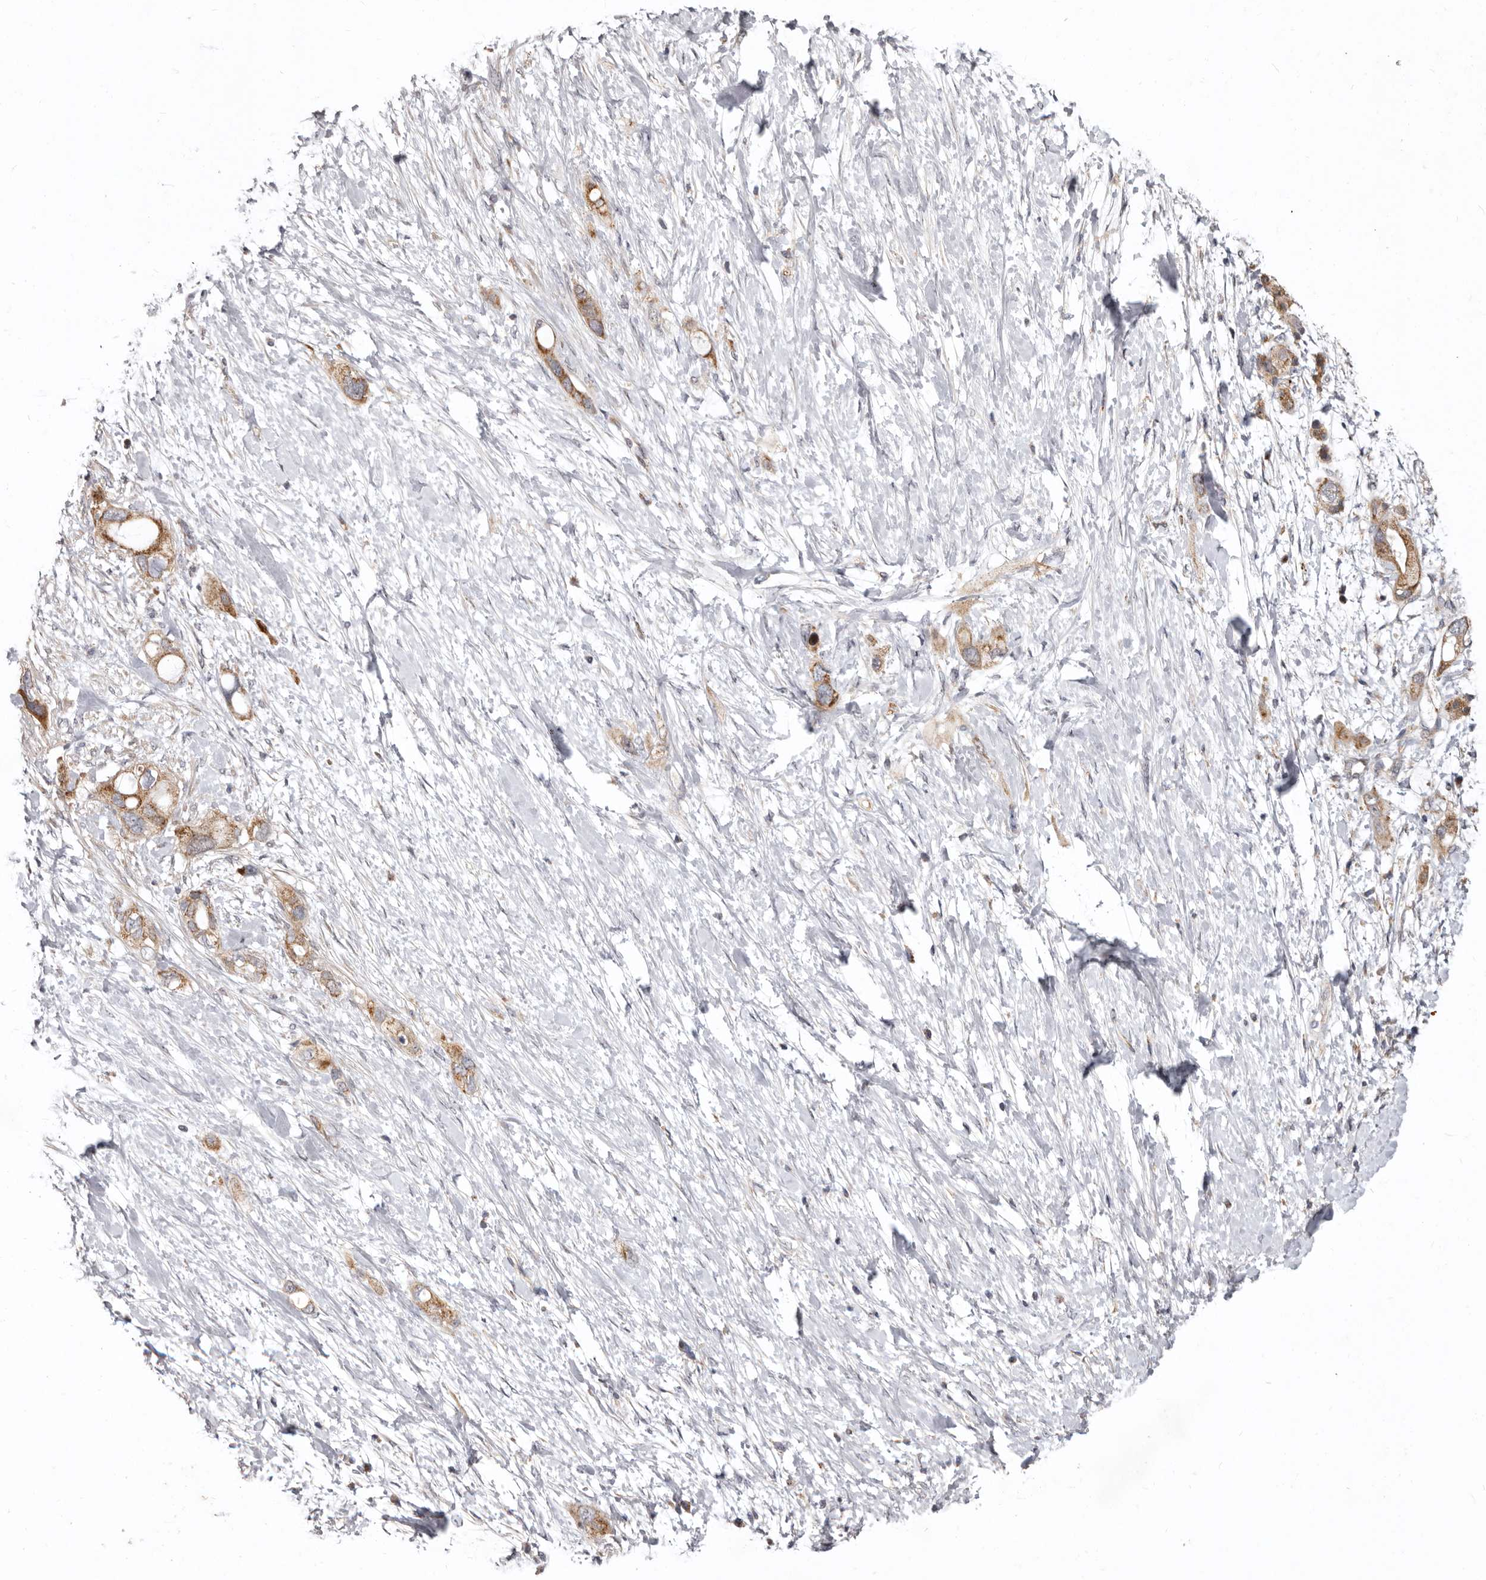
{"staining": {"intensity": "moderate", "quantity": ">75%", "location": "cytoplasmic/membranous"}, "tissue": "pancreatic cancer", "cell_type": "Tumor cells", "image_type": "cancer", "snomed": [{"axis": "morphology", "description": "Adenocarcinoma, NOS"}, {"axis": "topography", "description": "Pancreas"}], "caption": "A photomicrograph showing moderate cytoplasmic/membranous positivity in about >75% of tumor cells in pancreatic cancer, as visualized by brown immunohistochemical staining.", "gene": "SMC4", "patient": {"sex": "female", "age": 56}}